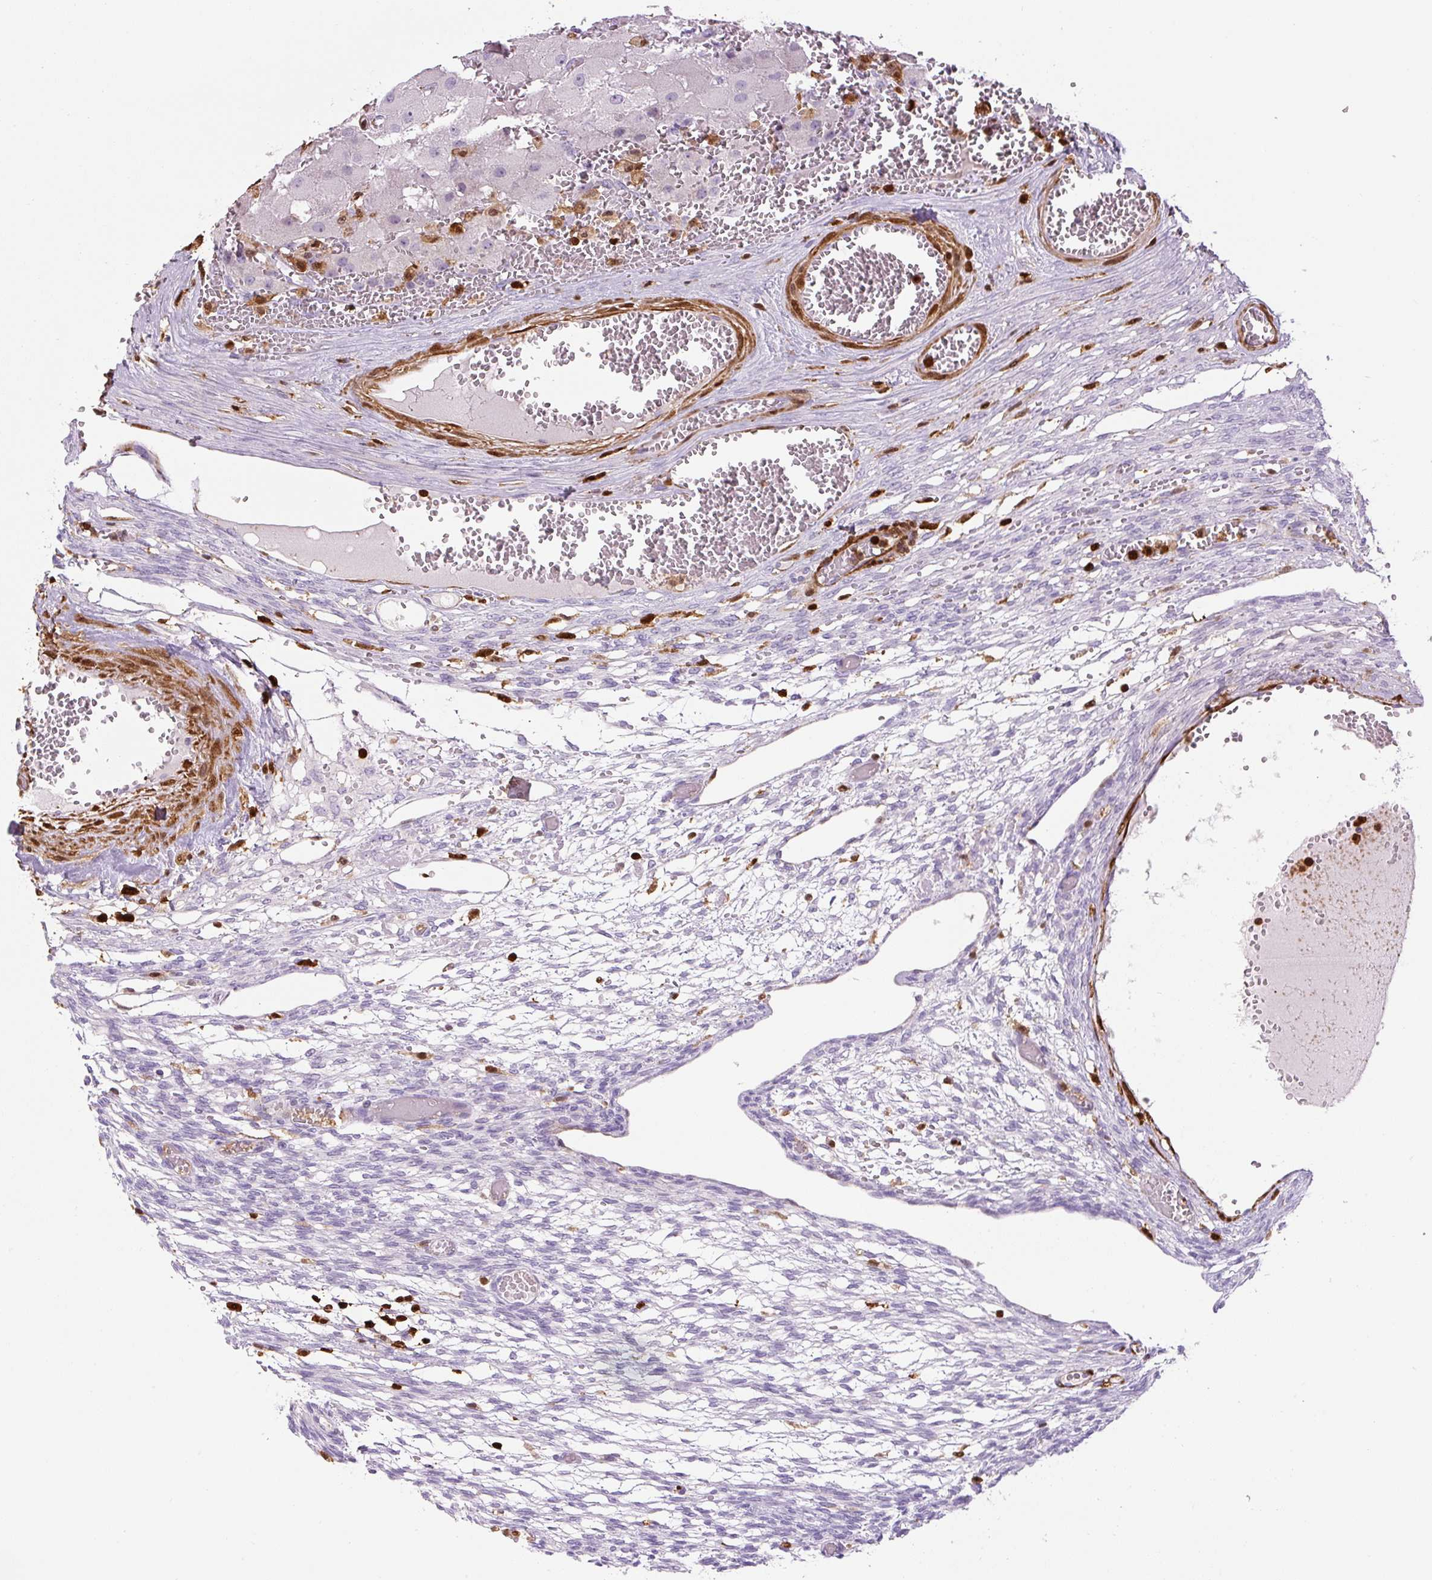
{"staining": {"intensity": "negative", "quantity": "none", "location": "none"}, "tissue": "ovary", "cell_type": "Follicle cells", "image_type": "normal", "snomed": [{"axis": "morphology", "description": "Normal tissue, NOS"}, {"axis": "topography", "description": "Ovary"}], "caption": "Immunohistochemical staining of benign ovary displays no significant staining in follicle cells. Brightfield microscopy of immunohistochemistry stained with DAB (3,3'-diaminobenzidine) (brown) and hematoxylin (blue), captured at high magnification.", "gene": "S100A4", "patient": {"sex": "female", "age": 67}}